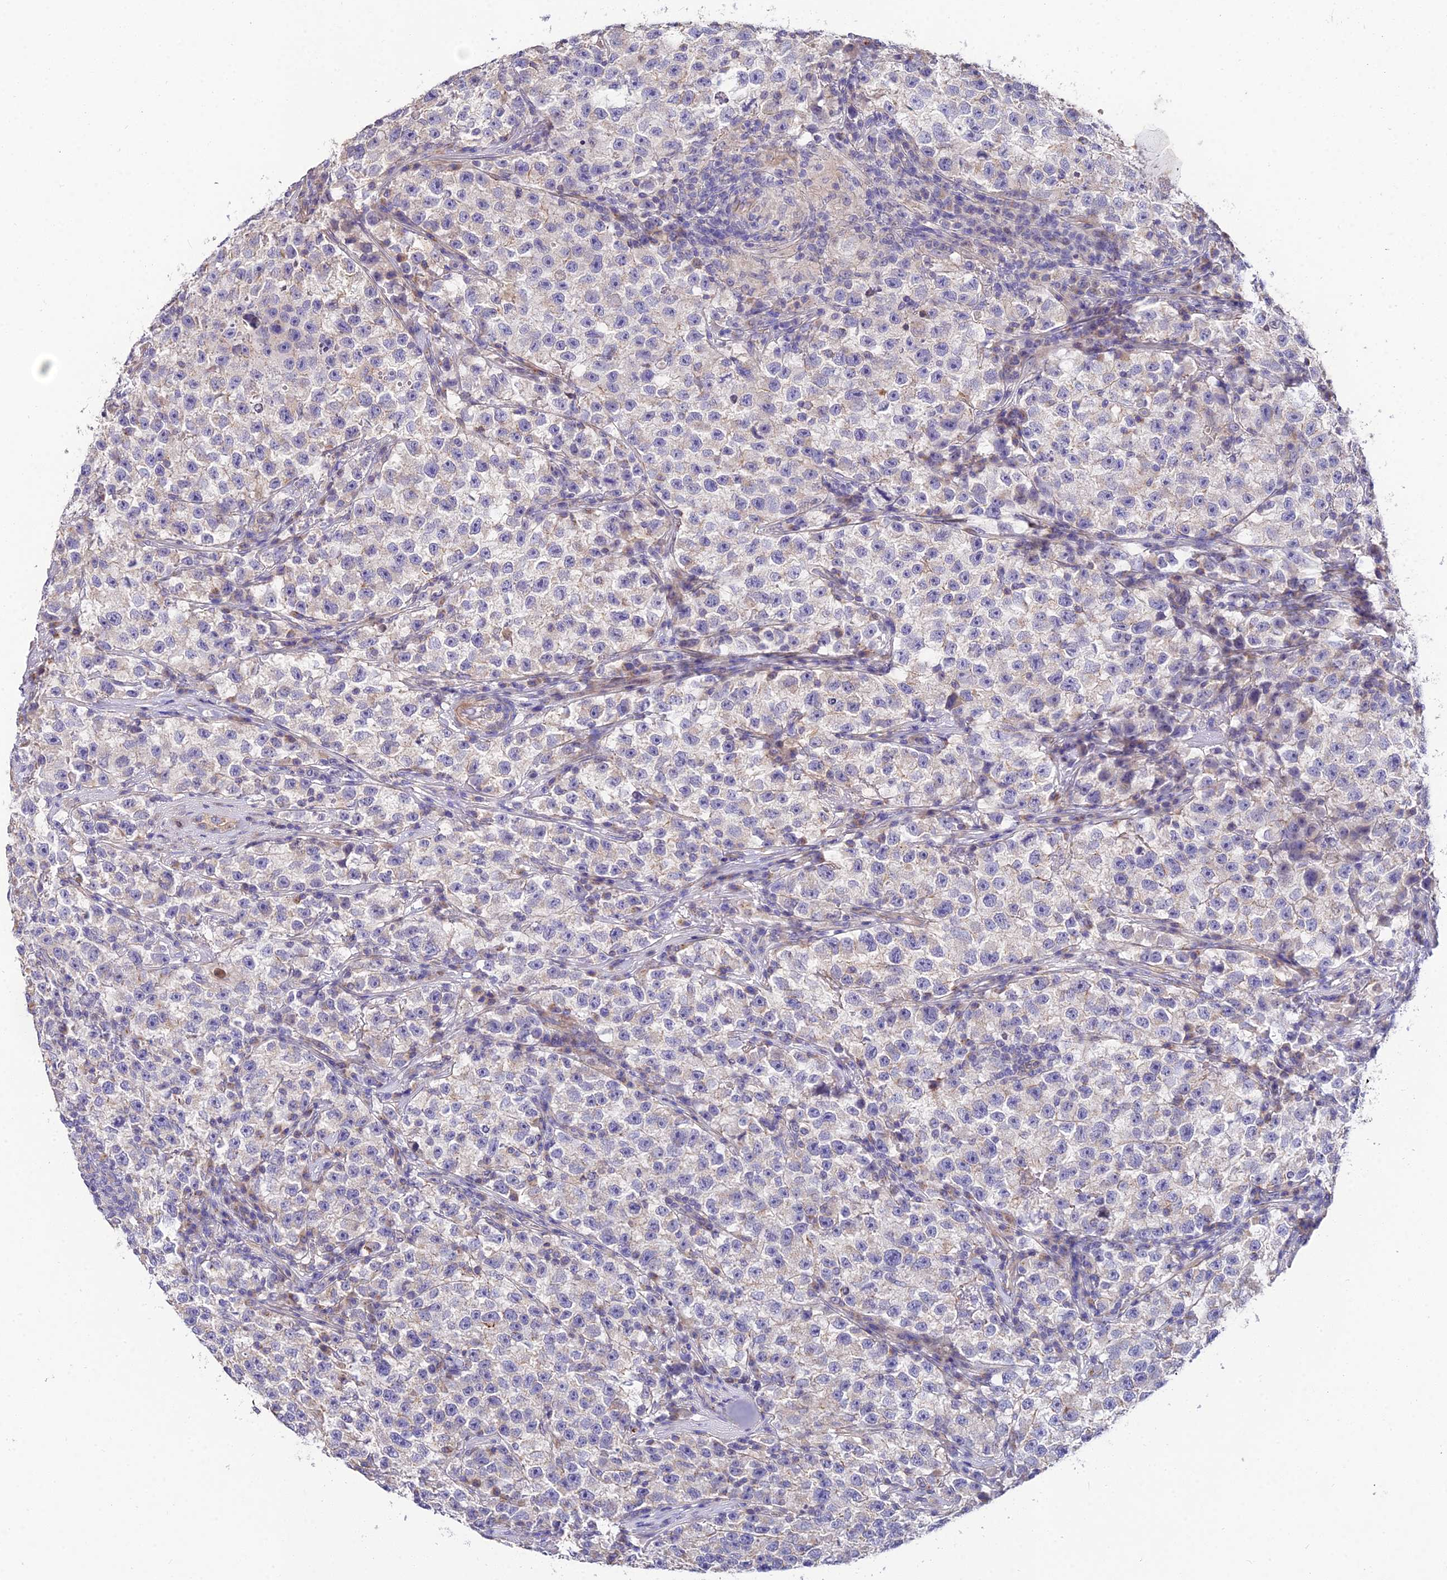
{"staining": {"intensity": "weak", "quantity": "<25%", "location": "cytoplasmic/membranous"}, "tissue": "testis cancer", "cell_type": "Tumor cells", "image_type": "cancer", "snomed": [{"axis": "morphology", "description": "Seminoma, NOS"}, {"axis": "topography", "description": "Testis"}], "caption": "There is no significant positivity in tumor cells of seminoma (testis). (Immunohistochemistry (ihc), brightfield microscopy, high magnification).", "gene": "ARL8B", "patient": {"sex": "male", "age": 22}}